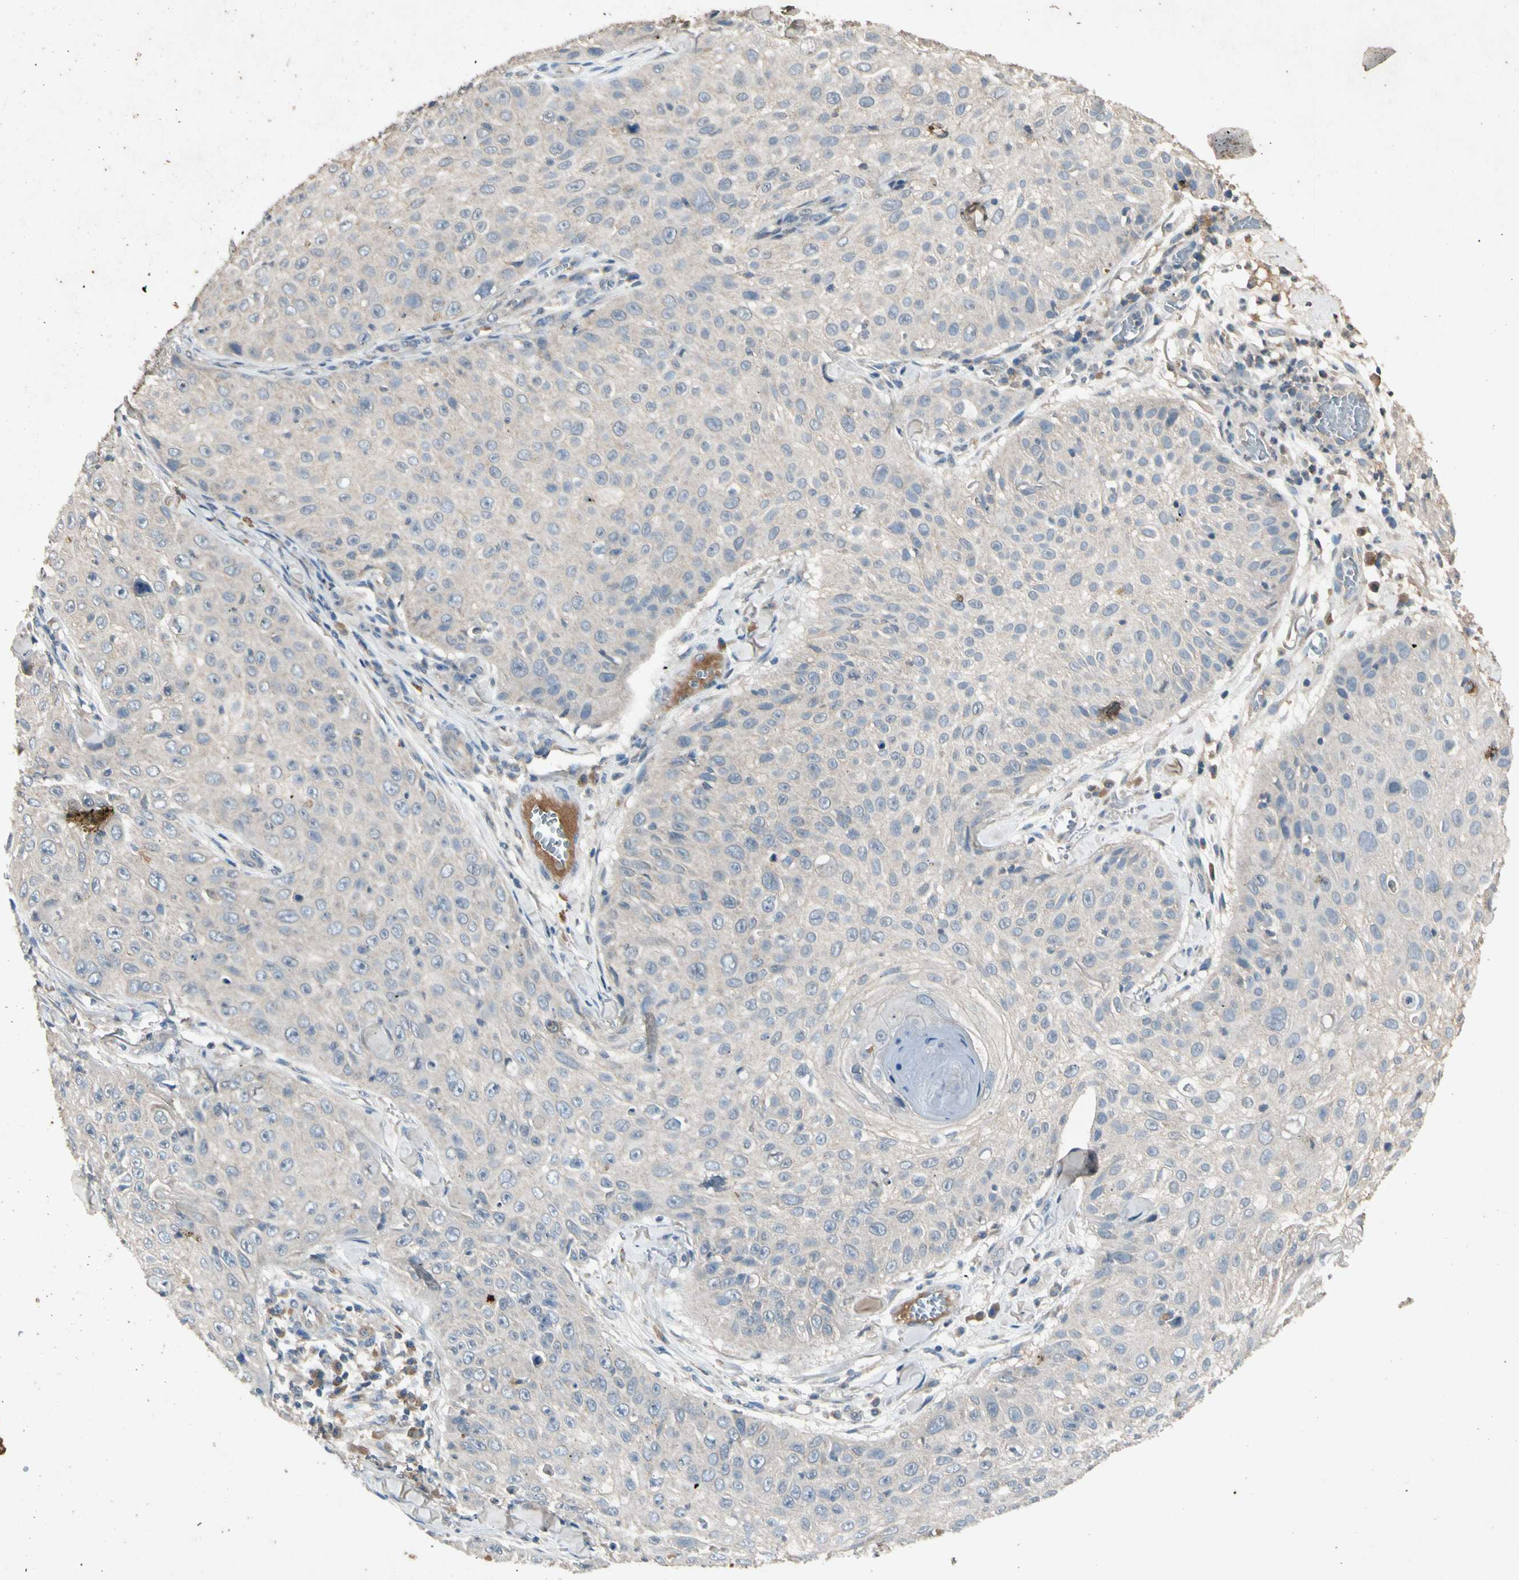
{"staining": {"intensity": "weak", "quantity": "<25%", "location": "cytoplasmic/membranous"}, "tissue": "skin cancer", "cell_type": "Tumor cells", "image_type": "cancer", "snomed": [{"axis": "morphology", "description": "Squamous cell carcinoma, NOS"}, {"axis": "topography", "description": "Skin"}], "caption": "Tumor cells are negative for protein expression in human skin cancer.", "gene": "GPLD1", "patient": {"sex": "male", "age": 86}}